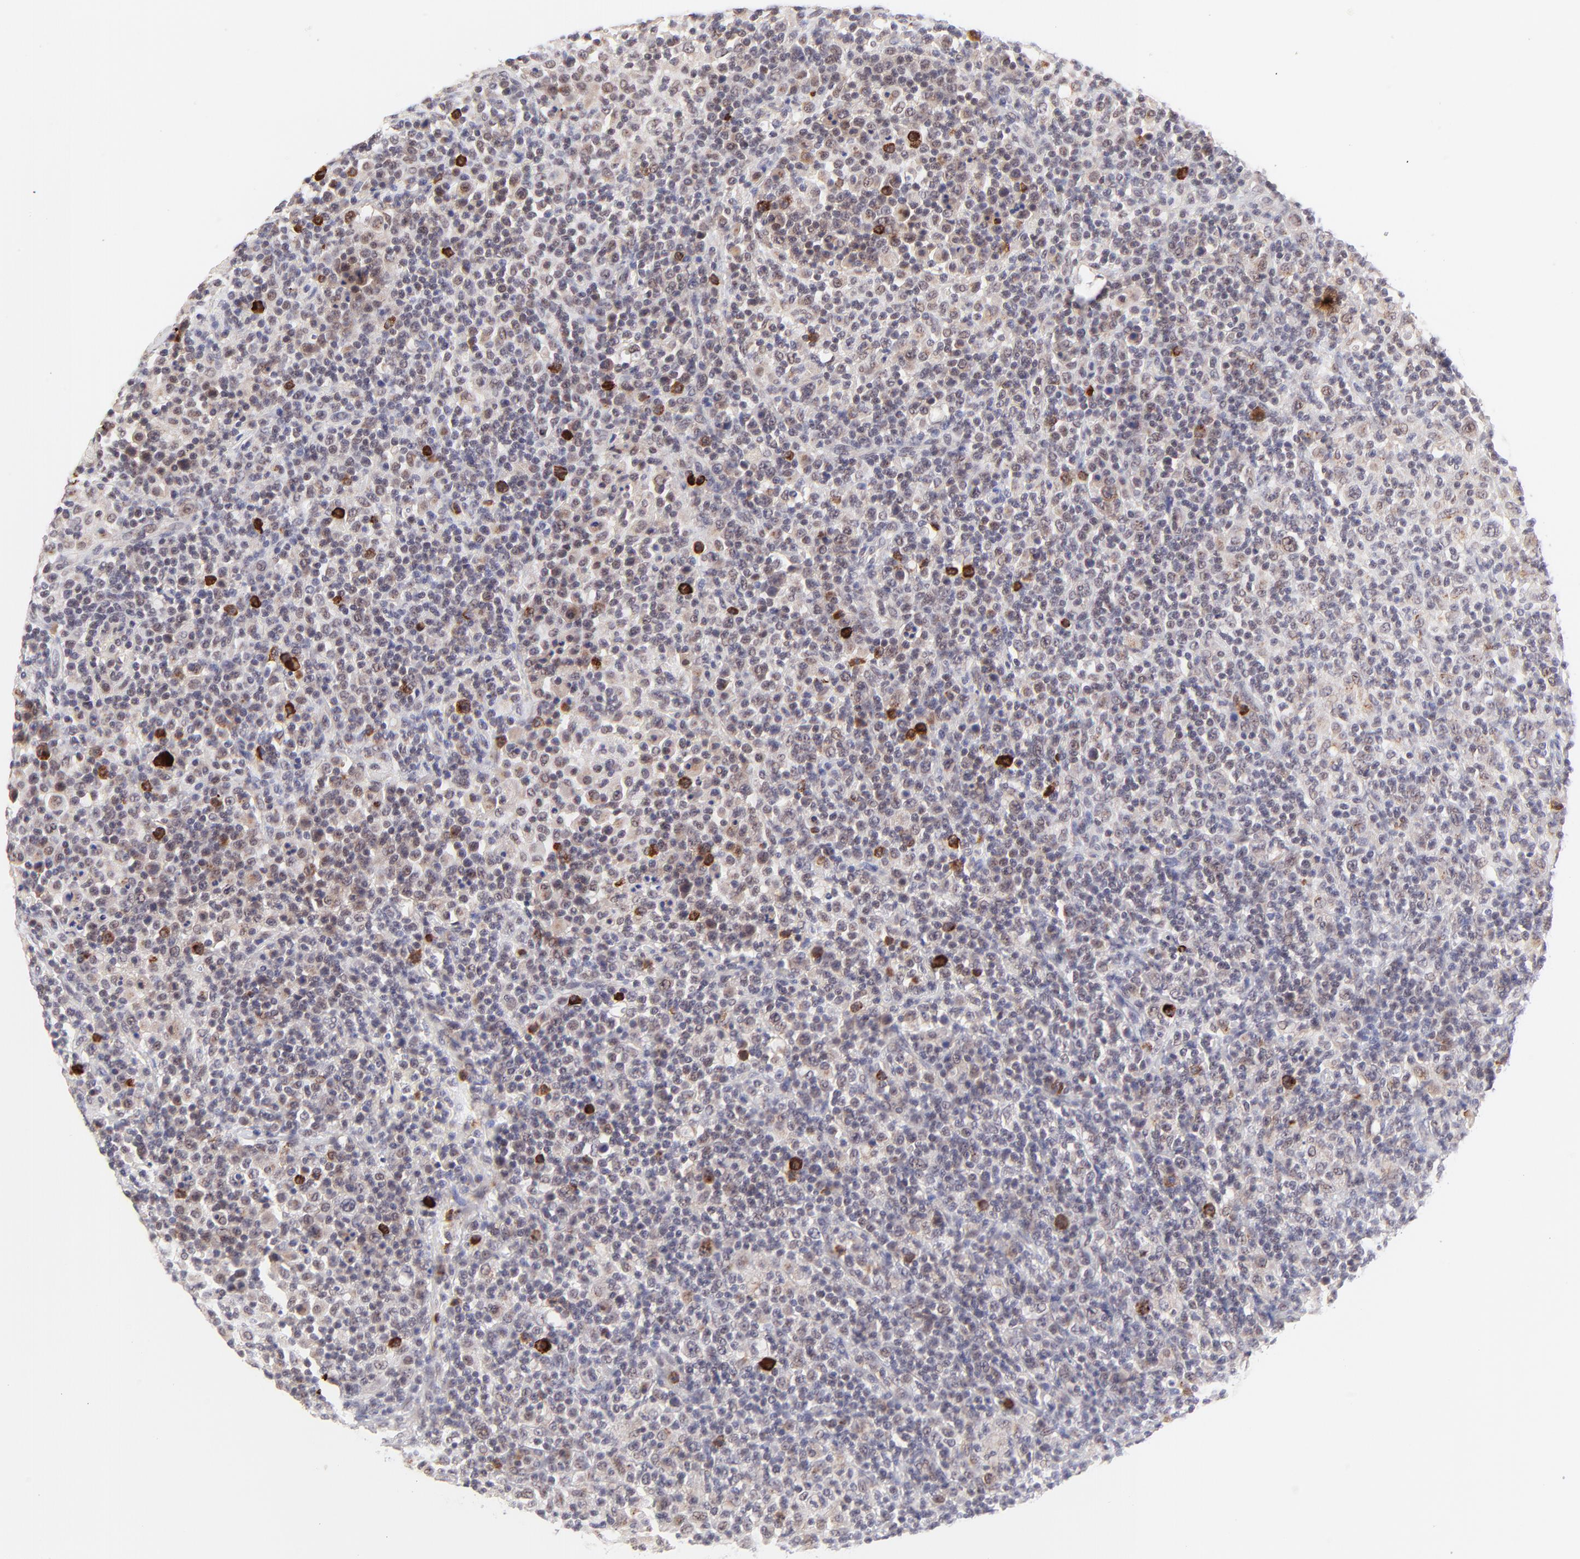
{"staining": {"intensity": "strong", "quantity": "<25%", "location": "cytoplasmic/membranous"}, "tissue": "lymphoma", "cell_type": "Tumor cells", "image_type": "cancer", "snomed": [{"axis": "morphology", "description": "Hodgkin's disease, NOS"}, {"axis": "topography", "description": "Lymph node"}], "caption": "Immunohistochemical staining of human Hodgkin's disease reveals strong cytoplasmic/membranous protein positivity in approximately <25% of tumor cells.", "gene": "MED12", "patient": {"sex": "male", "age": 65}}